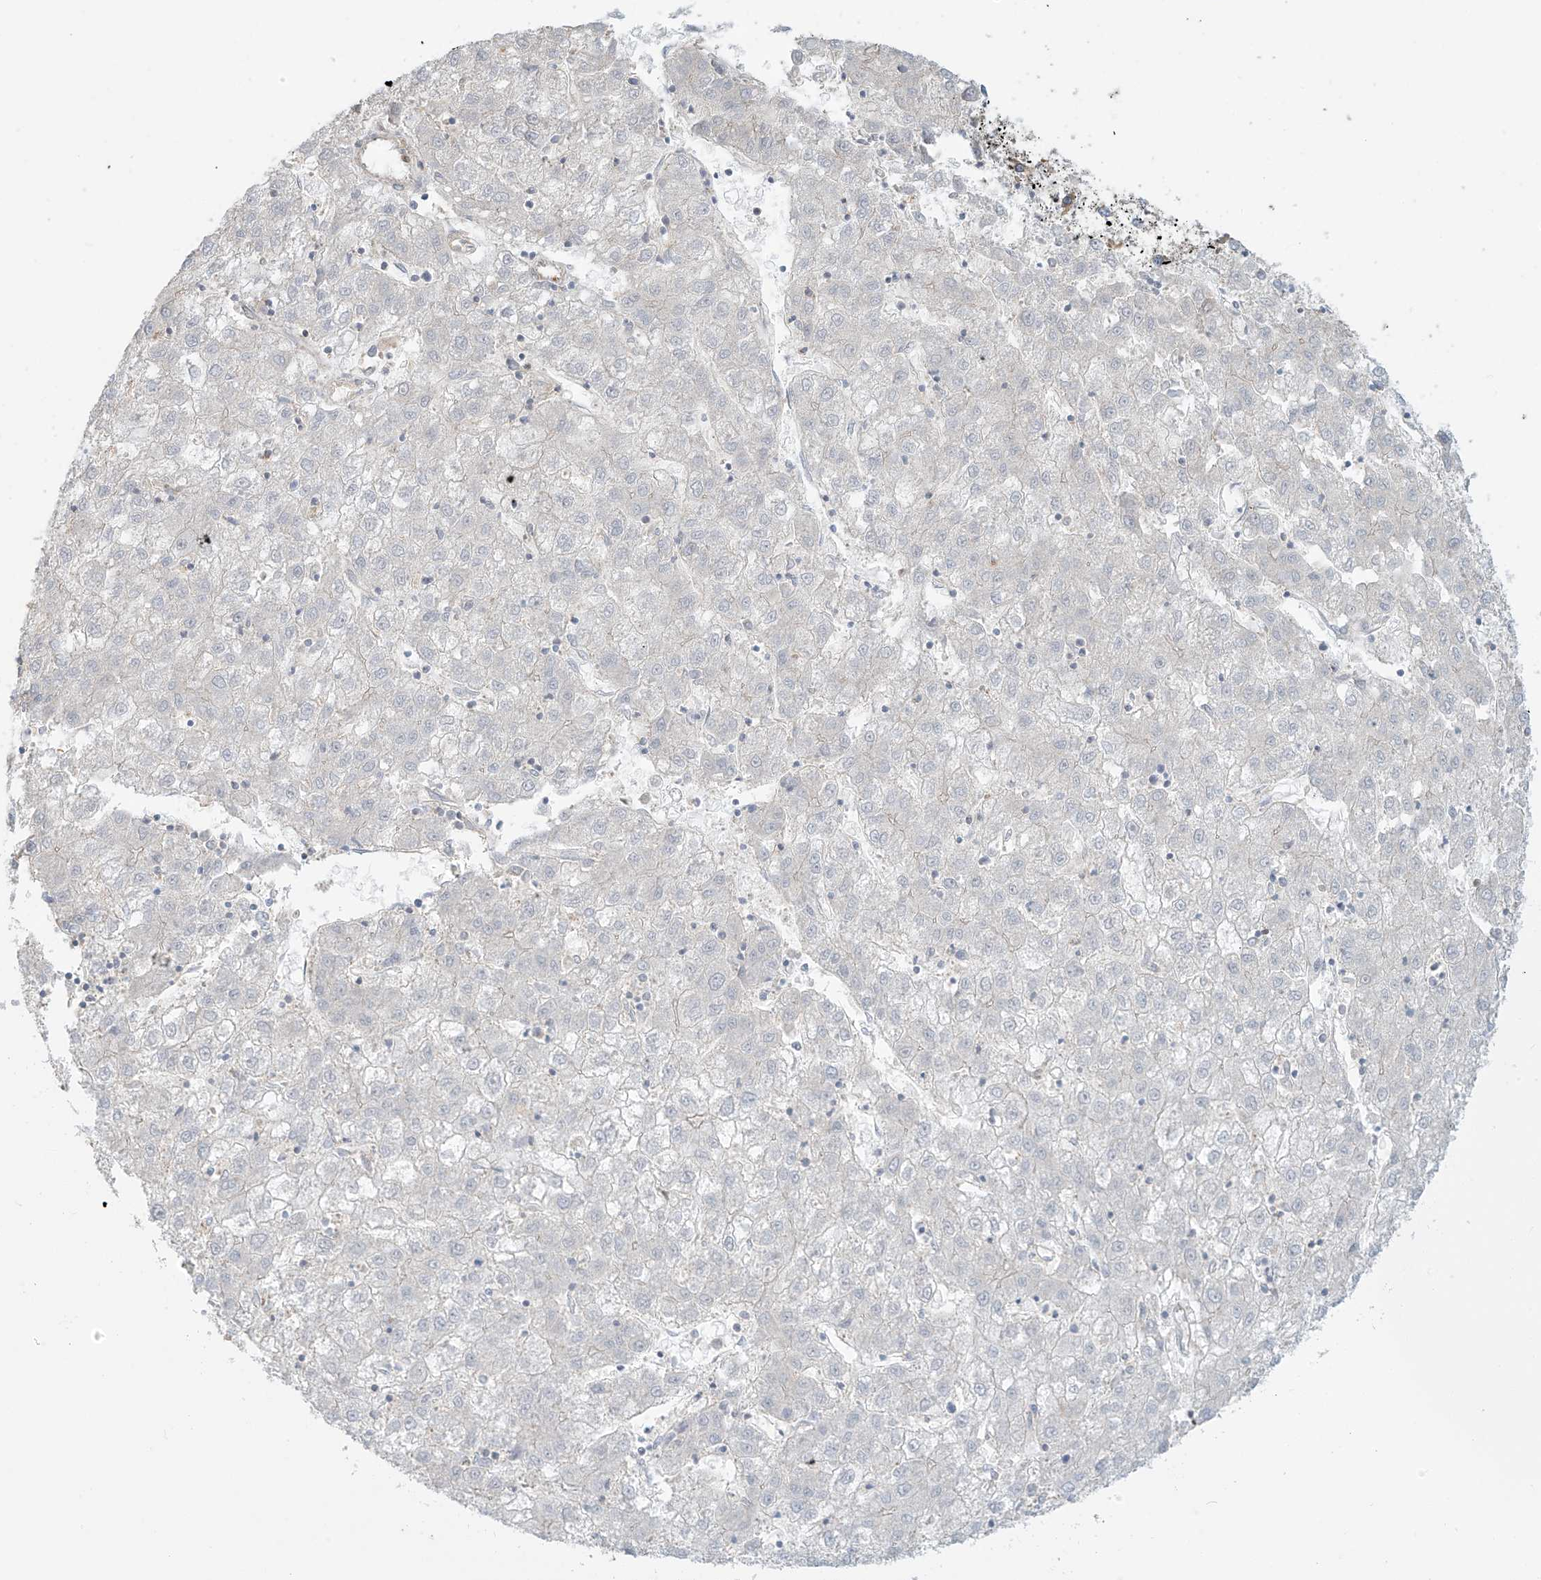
{"staining": {"intensity": "negative", "quantity": "none", "location": "none"}, "tissue": "liver cancer", "cell_type": "Tumor cells", "image_type": "cancer", "snomed": [{"axis": "morphology", "description": "Carcinoma, Hepatocellular, NOS"}, {"axis": "topography", "description": "Liver"}], "caption": "IHC image of liver cancer (hepatocellular carcinoma) stained for a protein (brown), which shows no staining in tumor cells.", "gene": "TAGAP", "patient": {"sex": "male", "age": 72}}